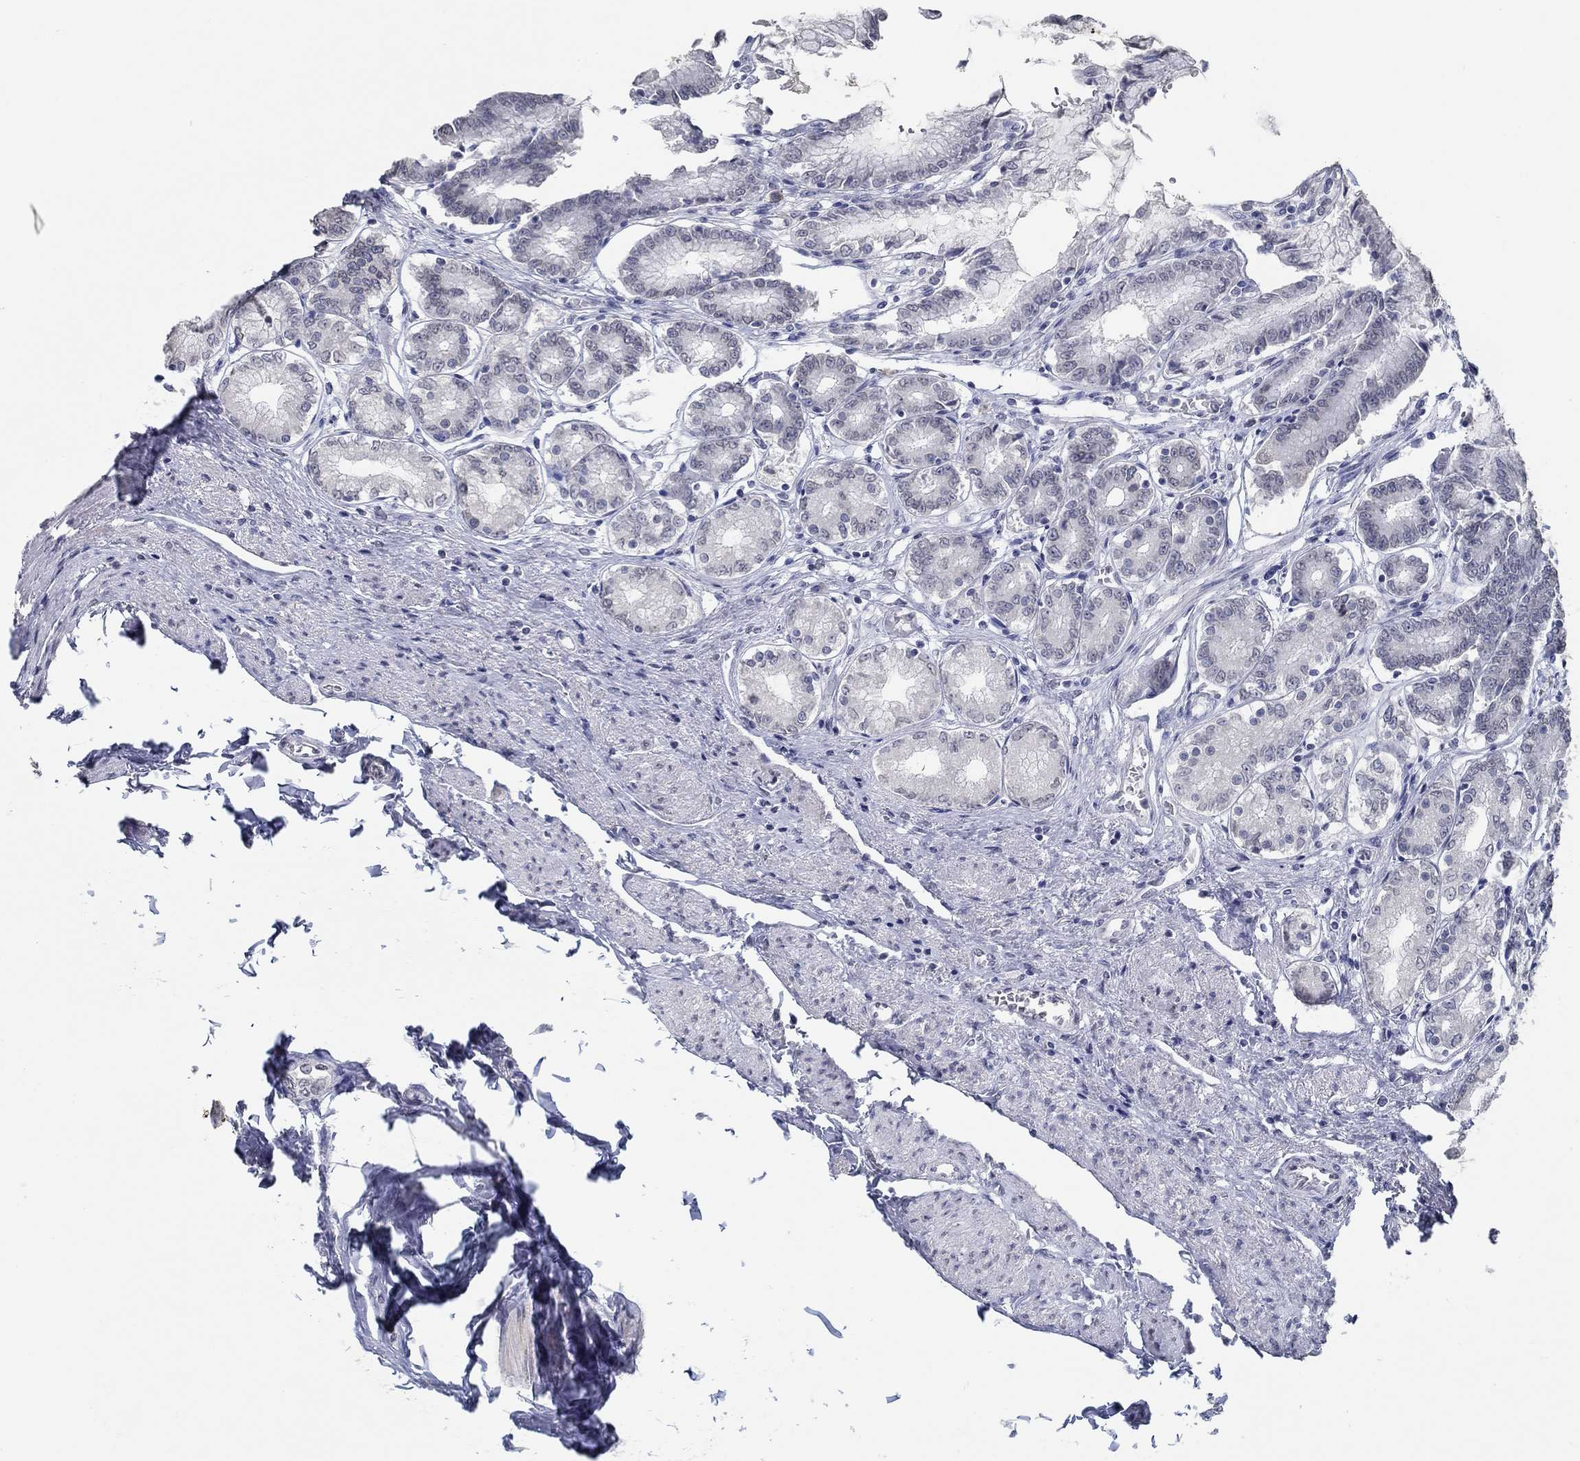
{"staining": {"intensity": "negative", "quantity": "none", "location": "none"}, "tissue": "stomach", "cell_type": "Glandular cells", "image_type": "normal", "snomed": [{"axis": "morphology", "description": "Normal tissue, NOS"}, {"axis": "topography", "description": "Stomach"}], "caption": "Immunohistochemistry image of benign stomach stained for a protein (brown), which exhibits no expression in glandular cells.", "gene": "NUP155", "patient": {"sex": "female", "age": 65}}